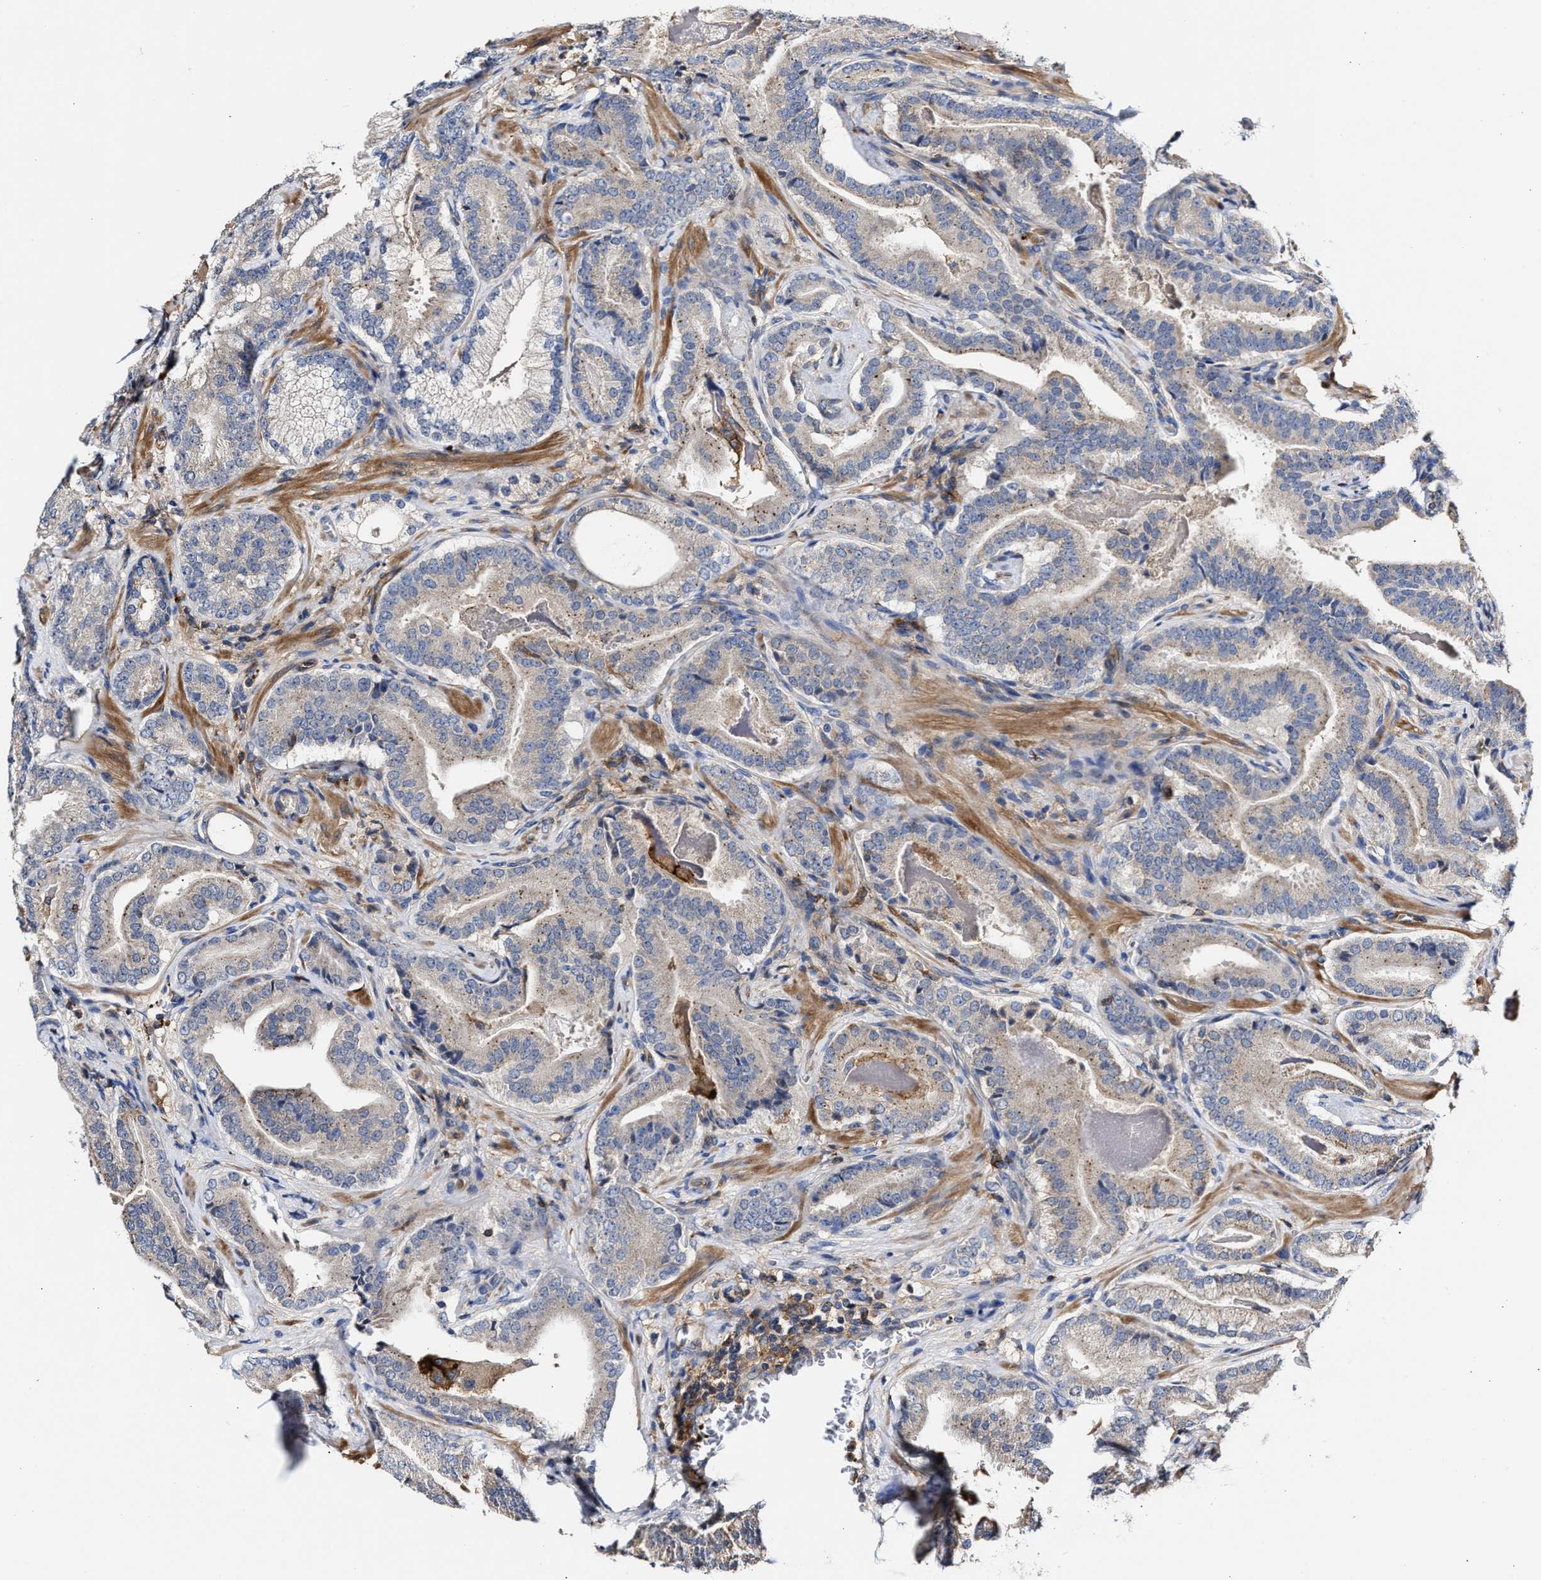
{"staining": {"intensity": "negative", "quantity": "none", "location": "none"}, "tissue": "prostate cancer", "cell_type": "Tumor cells", "image_type": "cancer", "snomed": [{"axis": "morphology", "description": "Adenocarcinoma, Low grade"}, {"axis": "topography", "description": "Prostate"}], "caption": "High power microscopy photomicrograph of an IHC photomicrograph of prostate cancer, revealing no significant positivity in tumor cells. Nuclei are stained in blue.", "gene": "HS3ST5", "patient": {"sex": "male", "age": 51}}